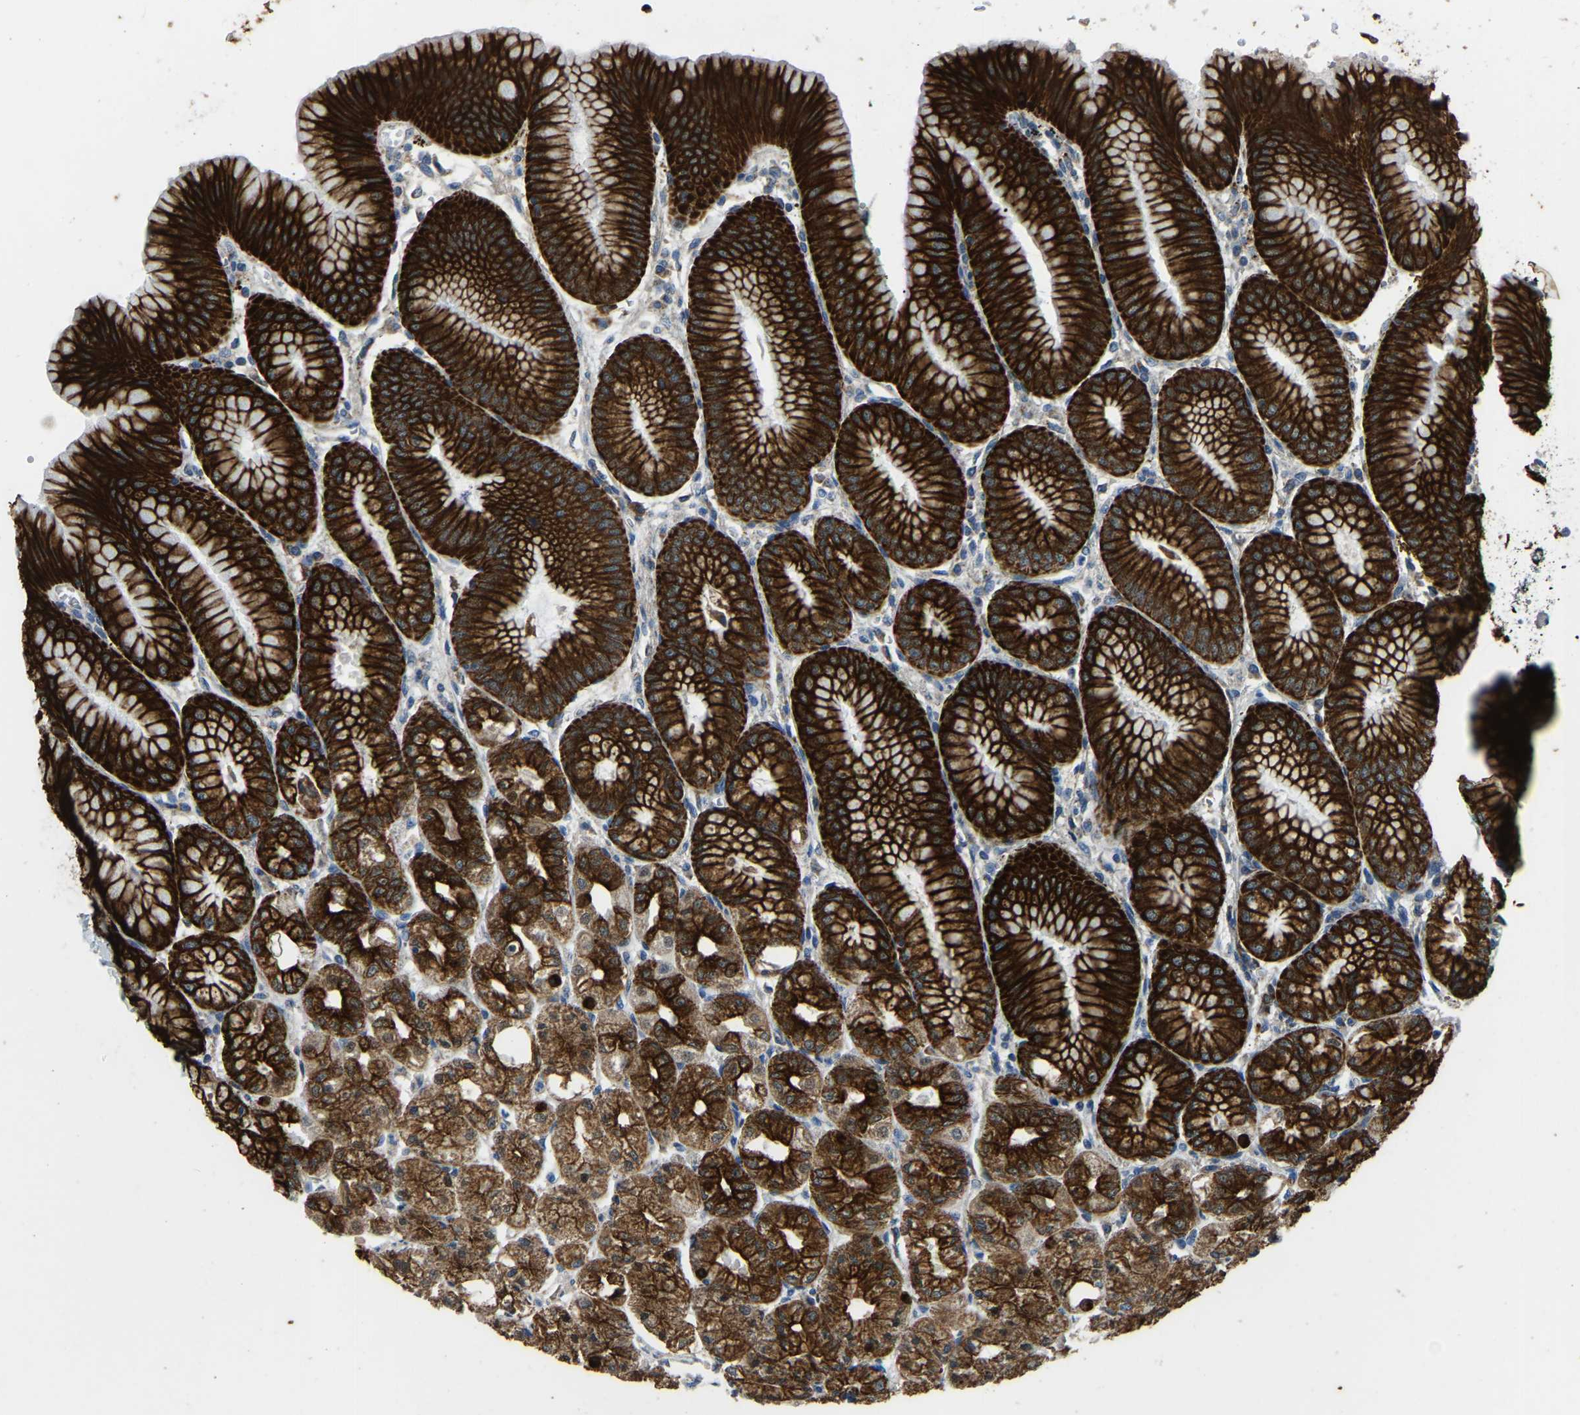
{"staining": {"intensity": "strong", "quantity": ">75%", "location": "cytoplasmic/membranous"}, "tissue": "stomach", "cell_type": "Glandular cells", "image_type": "normal", "snomed": [{"axis": "morphology", "description": "Normal tissue, NOS"}, {"axis": "topography", "description": "Stomach, lower"}], "caption": "Immunohistochemical staining of unremarkable stomach demonstrates strong cytoplasmic/membranous protein expression in approximately >75% of glandular cells.", "gene": "ZNF200", "patient": {"sex": "male", "age": 71}}